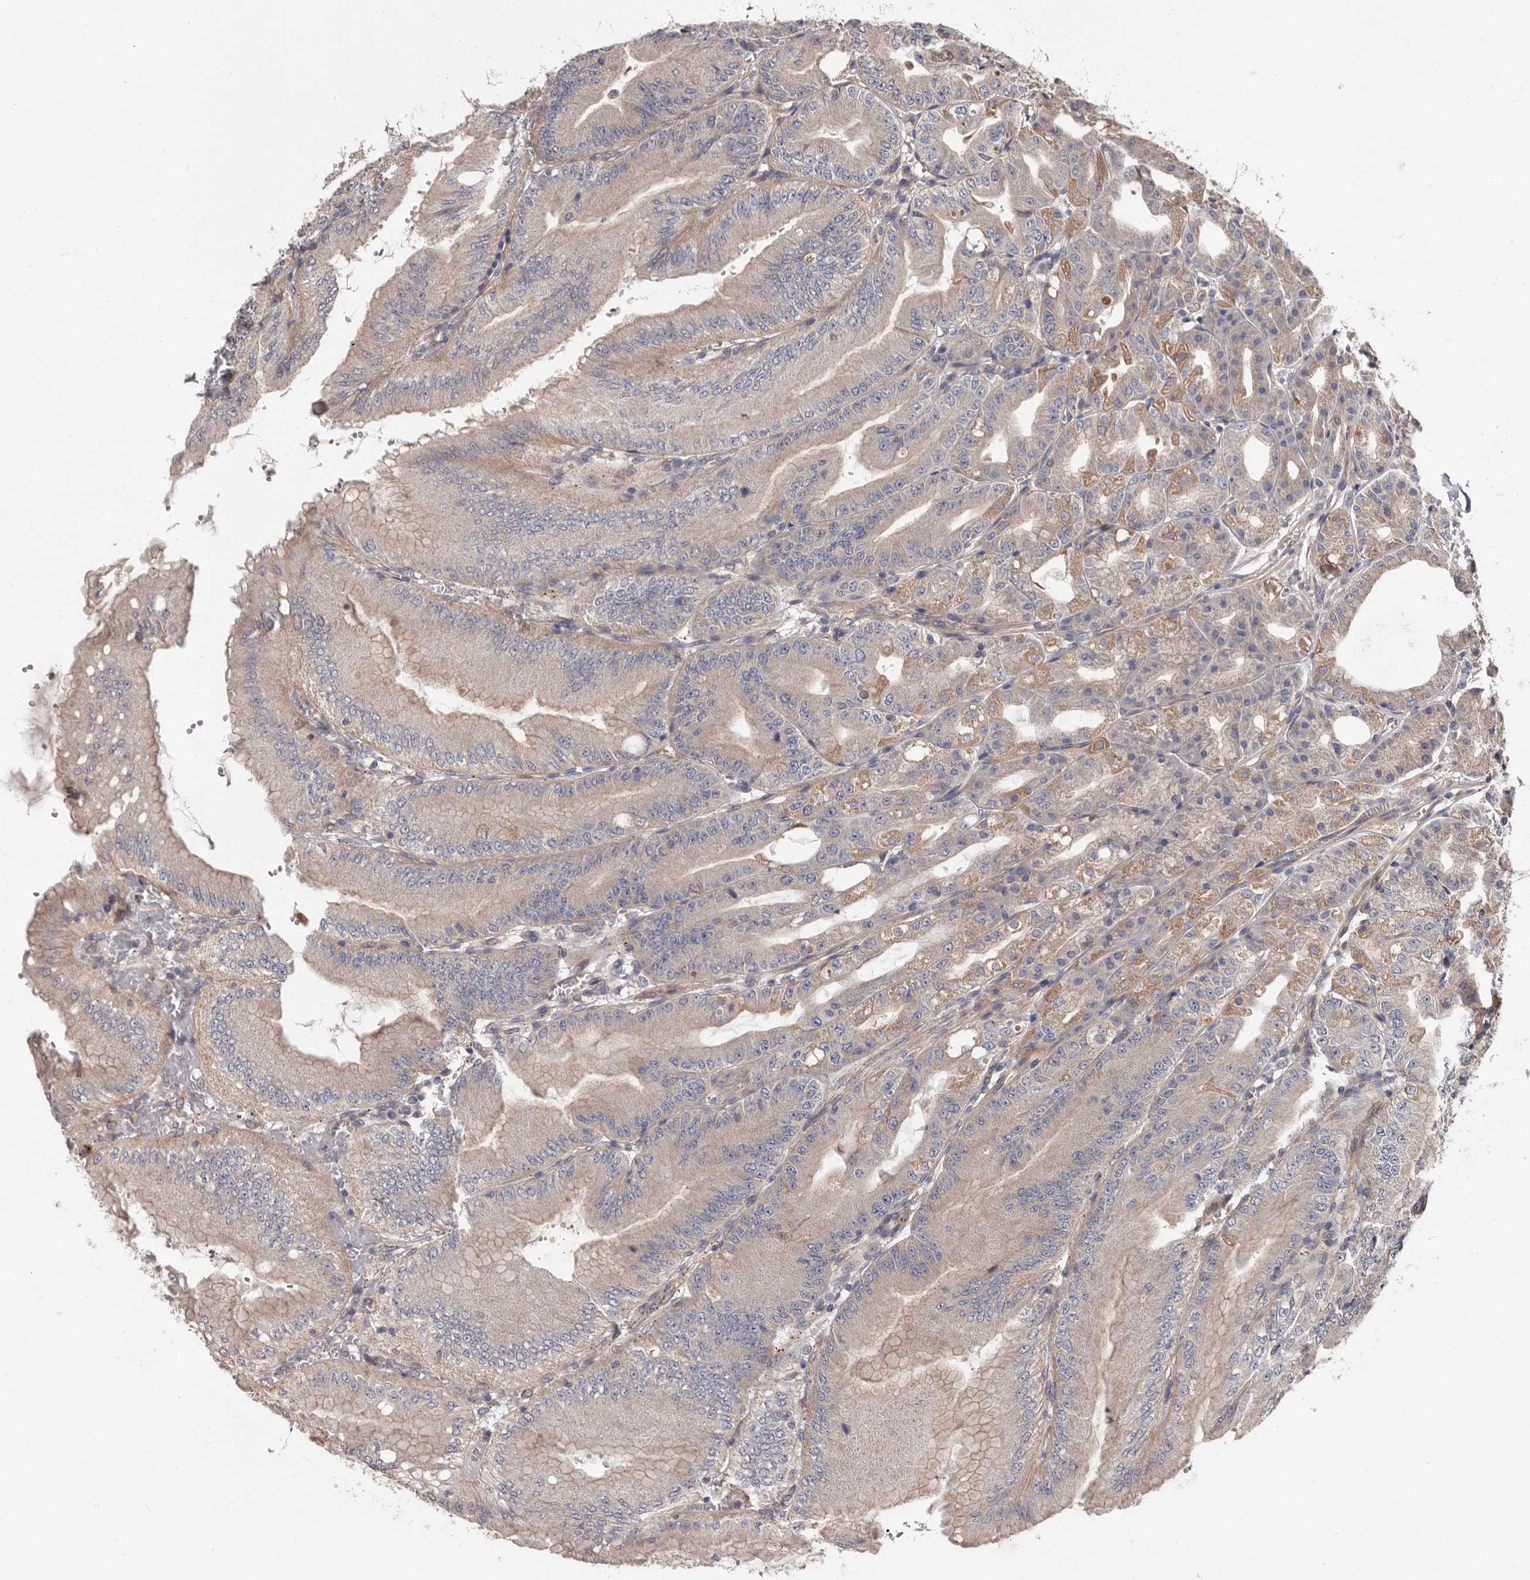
{"staining": {"intensity": "moderate", "quantity": "25%-75%", "location": "cytoplasmic/membranous"}, "tissue": "stomach", "cell_type": "Glandular cells", "image_type": "normal", "snomed": [{"axis": "morphology", "description": "Normal tissue, NOS"}, {"axis": "topography", "description": "Stomach, lower"}], "caption": "Glandular cells reveal moderate cytoplasmic/membranous staining in about 25%-75% of cells in benign stomach.", "gene": "VPS37A", "patient": {"sex": "male", "age": 71}}